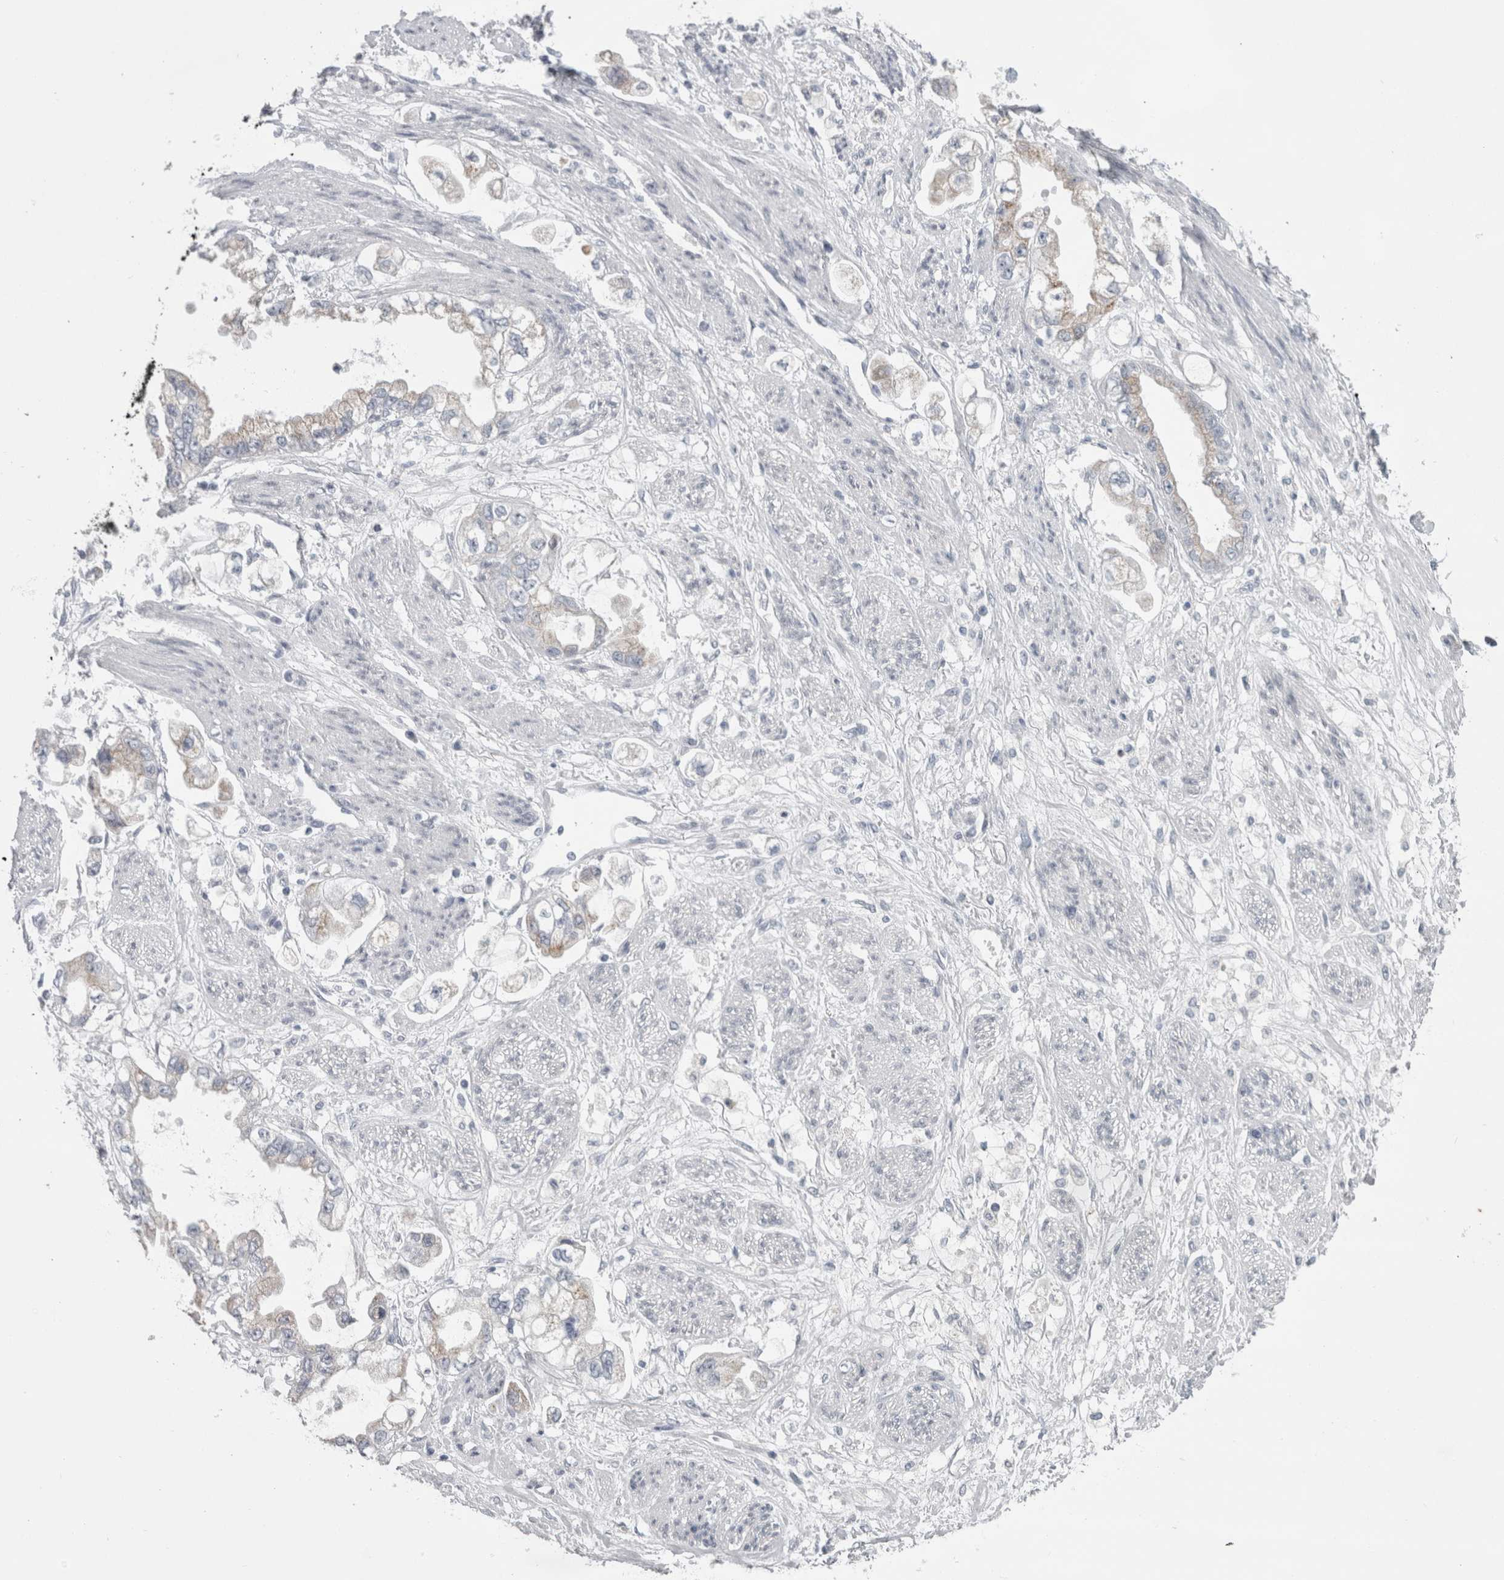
{"staining": {"intensity": "weak", "quantity": "<25%", "location": "cytoplasmic/membranous"}, "tissue": "stomach cancer", "cell_type": "Tumor cells", "image_type": "cancer", "snomed": [{"axis": "morphology", "description": "Adenocarcinoma, NOS"}, {"axis": "topography", "description": "Stomach"}], "caption": "A photomicrograph of human stomach cancer is negative for staining in tumor cells. The staining is performed using DAB (3,3'-diaminobenzidine) brown chromogen with nuclei counter-stained in using hematoxylin.", "gene": "PLIN1", "patient": {"sex": "male", "age": 62}}